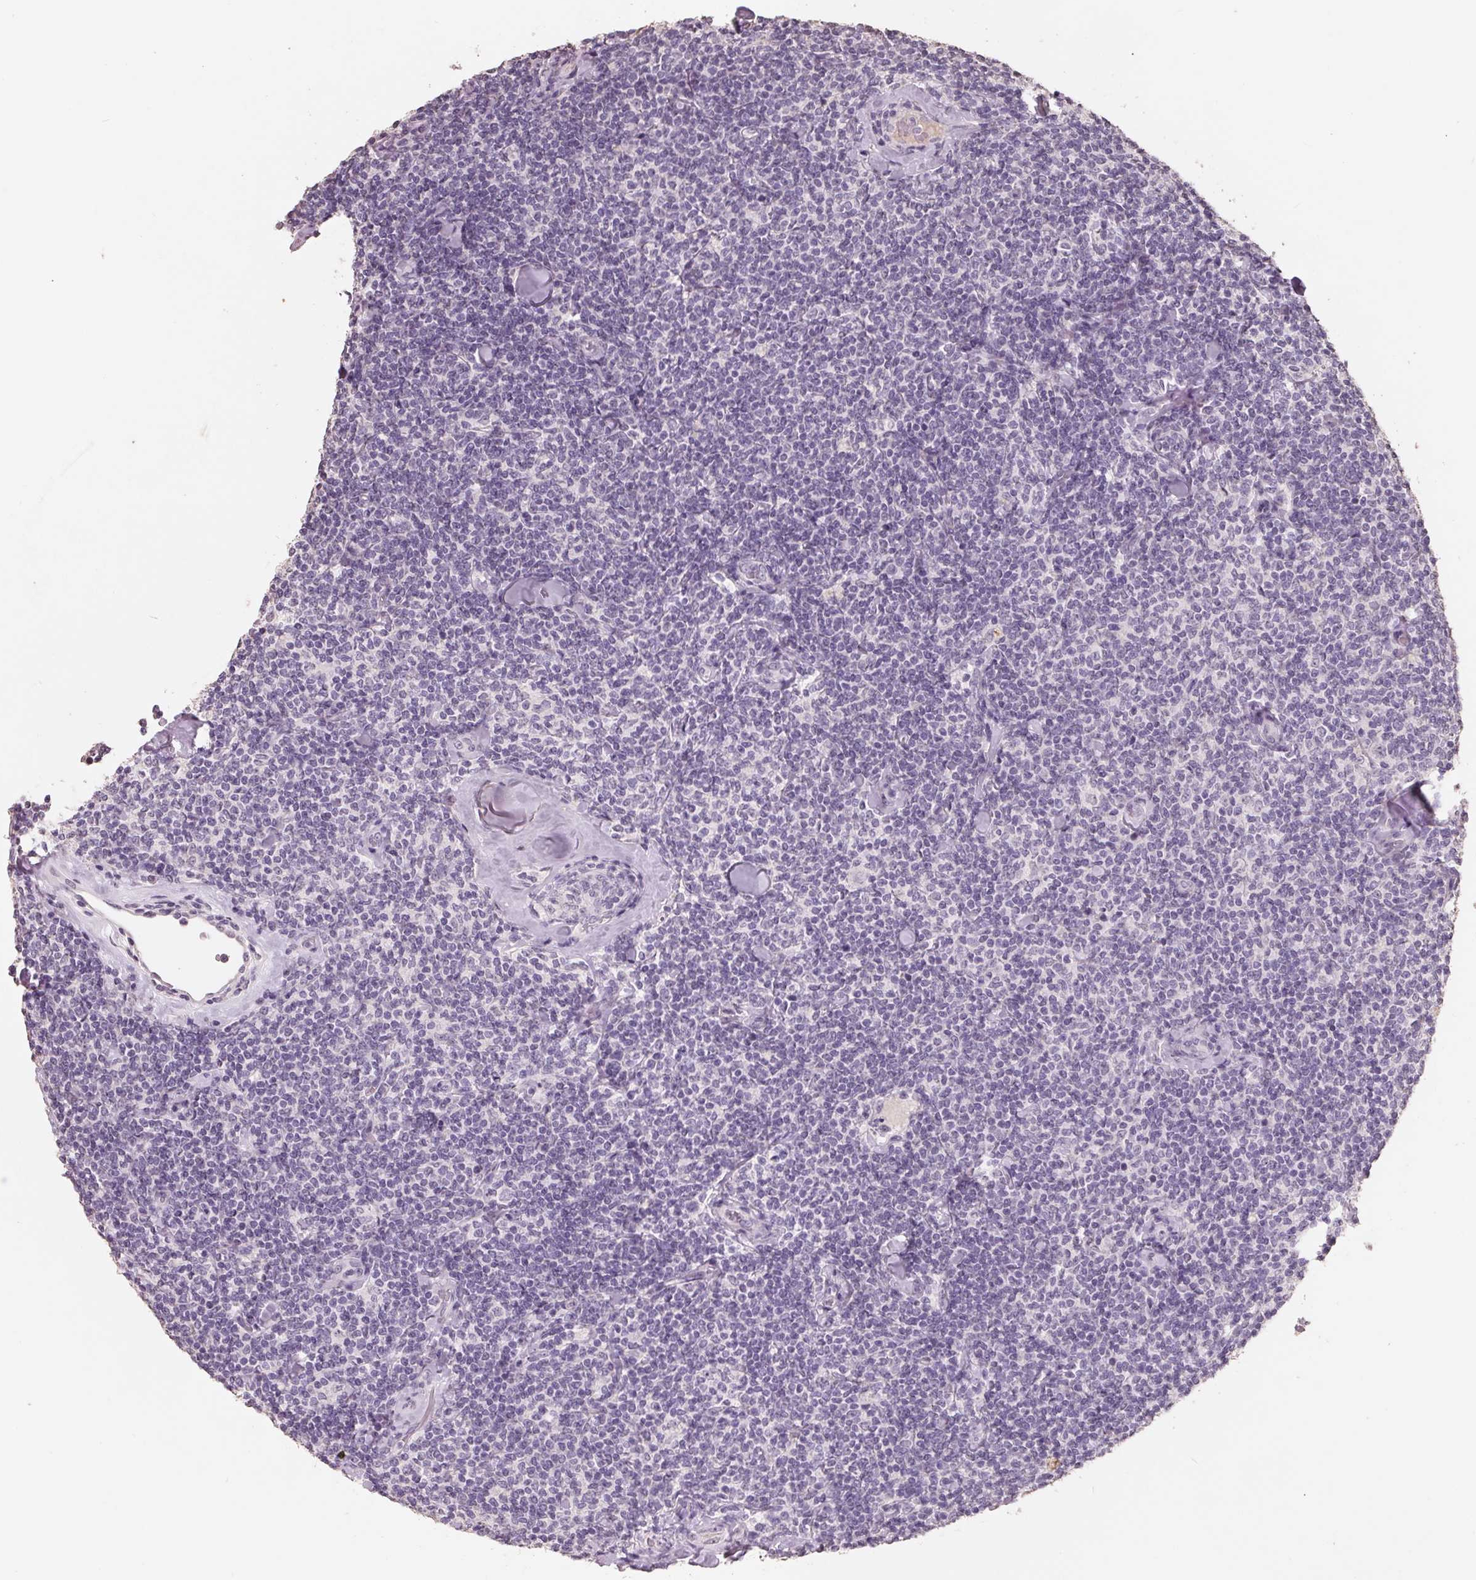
{"staining": {"intensity": "negative", "quantity": "none", "location": "none"}, "tissue": "lymphoma", "cell_type": "Tumor cells", "image_type": "cancer", "snomed": [{"axis": "morphology", "description": "Malignant lymphoma, non-Hodgkin's type, Low grade"}, {"axis": "topography", "description": "Lymph node"}], "caption": "Immunohistochemical staining of human lymphoma displays no significant staining in tumor cells. (DAB IHC, high magnification).", "gene": "FTCD", "patient": {"sex": "female", "age": 56}}